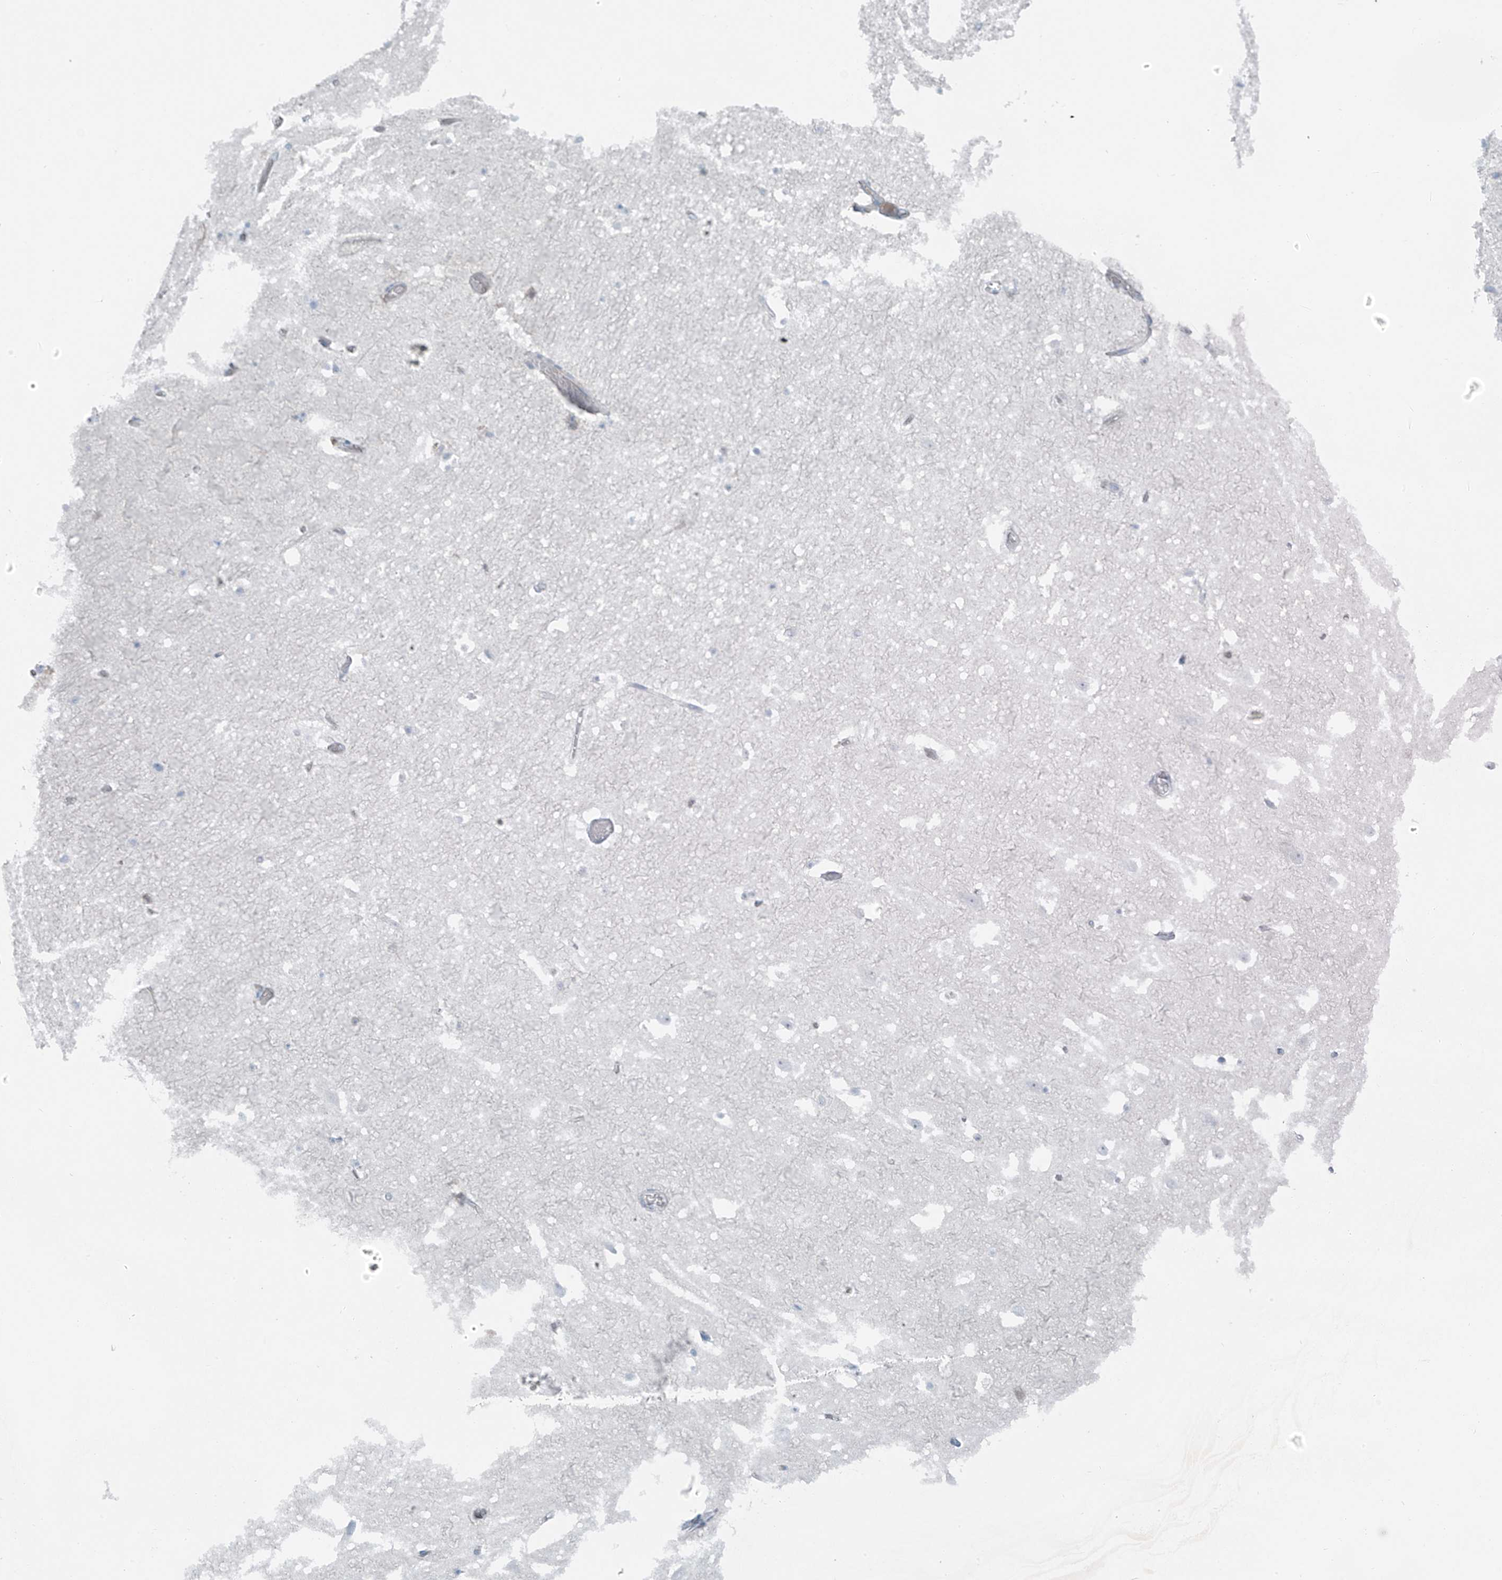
{"staining": {"intensity": "negative", "quantity": "none", "location": "none"}, "tissue": "hippocampus", "cell_type": "Glial cells", "image_type": "normal", "snomed": [{"axis": "morphology", "description": "Normal tissue, NOS"}, {"axis": "topography", "description": "Hippocampus"}], "caption": "DAB immunohistochemical staining of normal human hippocampus demonstrates no significant expression in glial cells.", "gene": "FAM131C", "patient": {"sex": "female", "age": 52}}